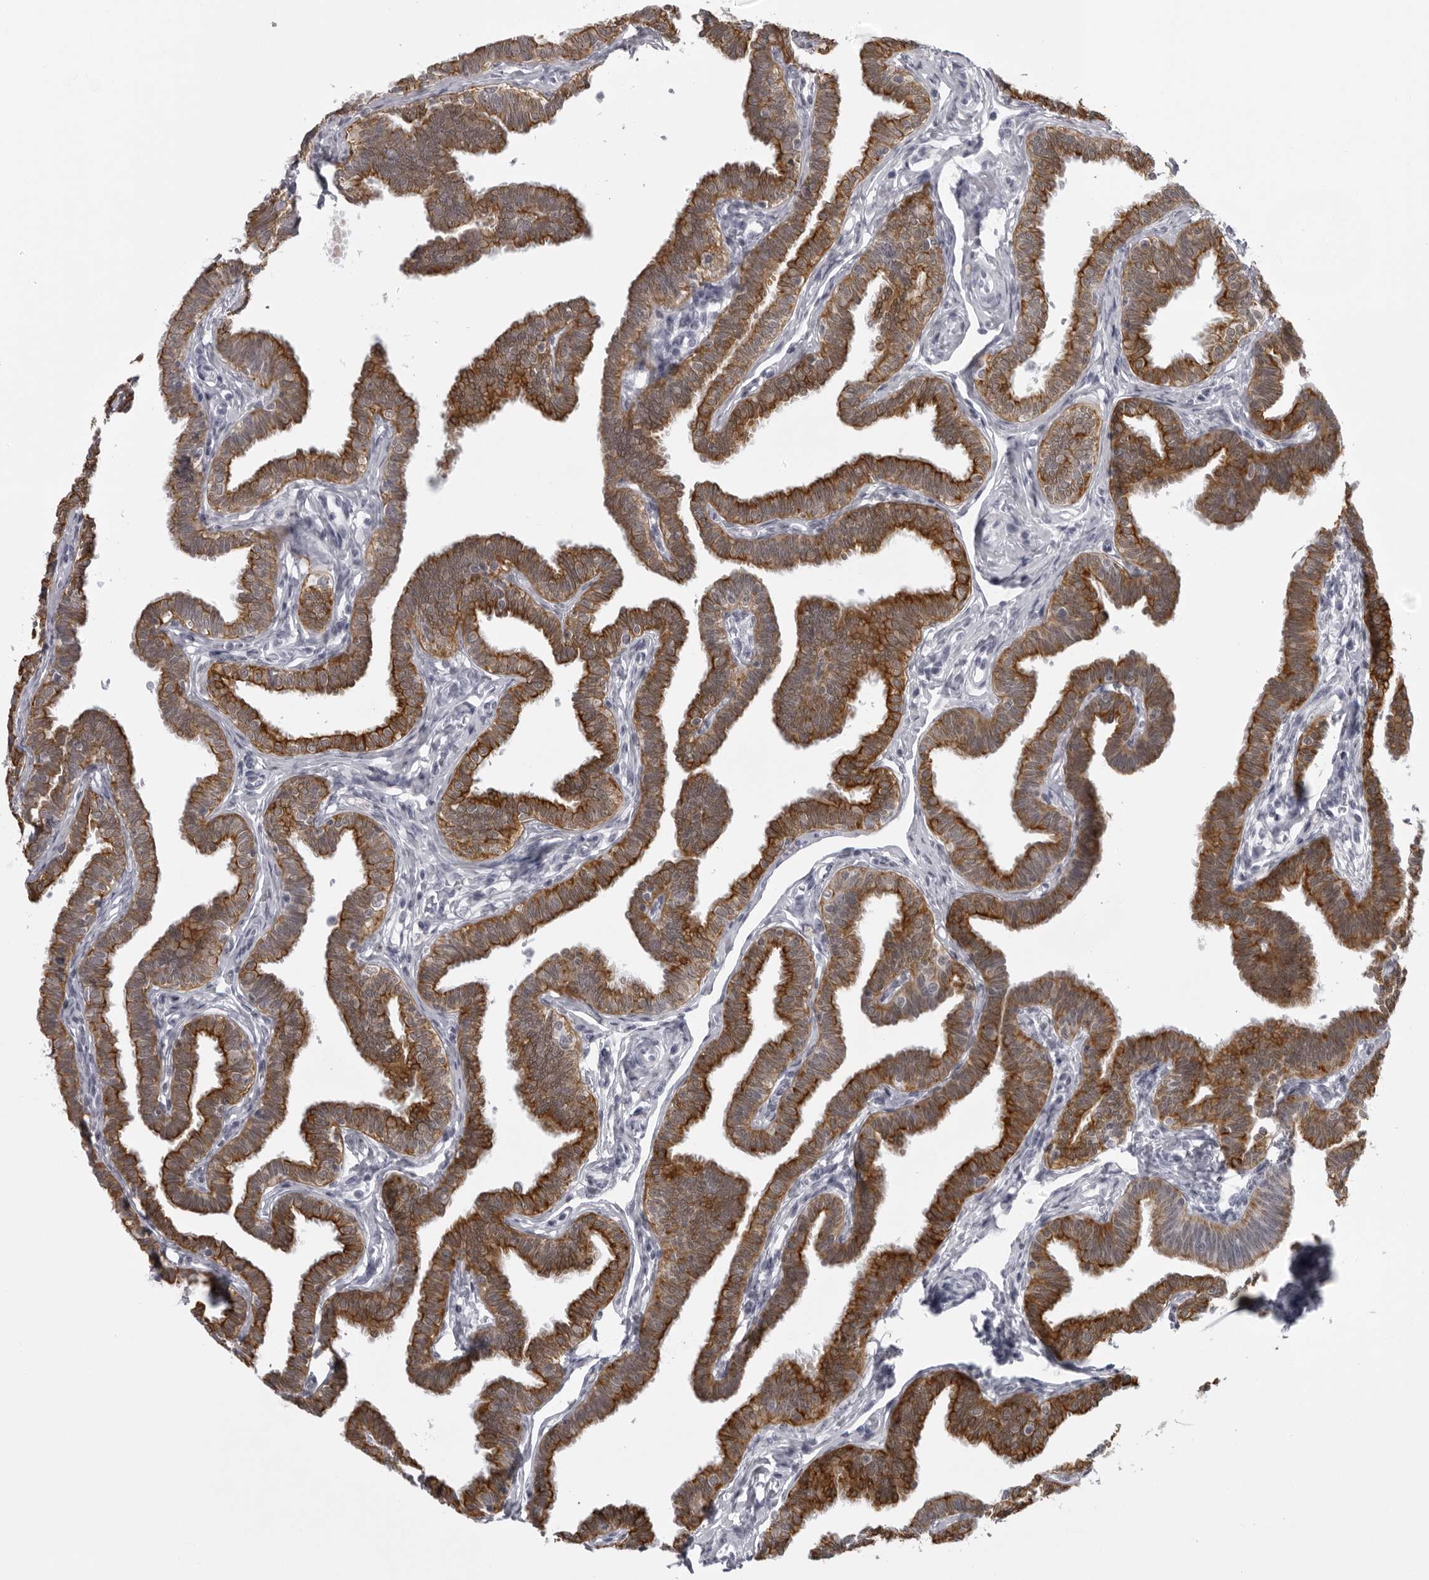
{"staining": {"intensity": "strong", "quantity": ">75%", "location": "cytoplasmic/membranous"}, "tissue": "fallopian tube", "cell_type": "Glandular cells", "image_type": "normal", "snomed": [{"axis": "morphology", "description": "Normal tissue, NOS"}, {"axis": "topography", "description": "Fallopian tube"}, {"axis": "topography", "description": "Ovary"}], "caption": "Immunohistochemical staining of unremarkable fallopian tube shows strong cytoplasmic/membranous protein positivity in about >75% of glandular cells. (DAB (3,3'-diaminobenzidine) IHC with brightfield microscopy, high magnification).", "gene": "UROD", "patient": {"sex": "female", "age": 23}}